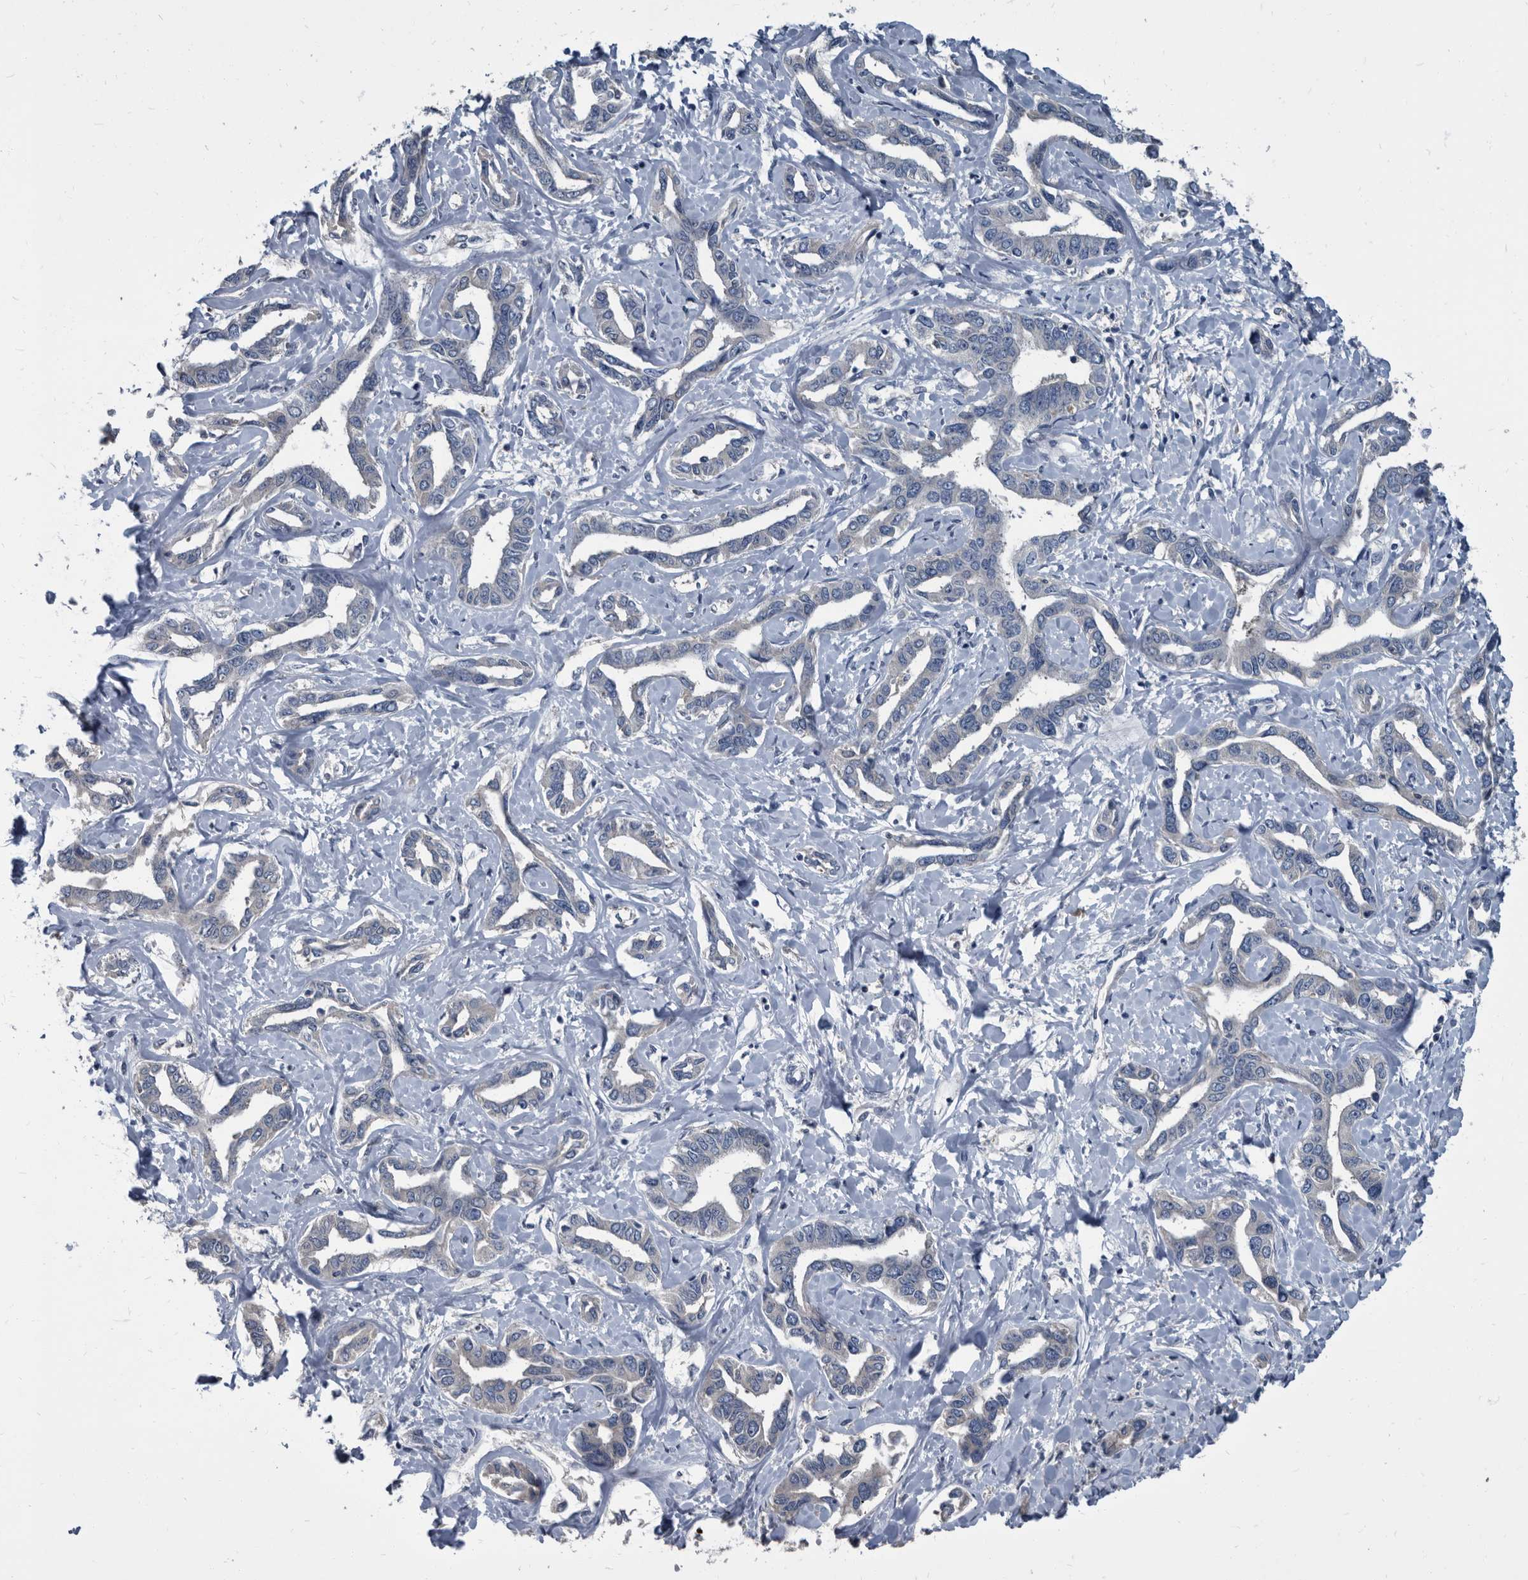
{"staining": {"intensity": "negative", "quantity": "none", "location": "none"}, "tissue": "liver cancer", "cell_type": "Tumor cells", "image_type": "cancer", "snomed": [{"axis": "morphology", "description": "Cholangiocarcinoma"}, {"axis": "topography", "description": "Liver"}], "caption": "An image of liver cancer (cholangiocarcinoma) stained for a protein displays no brown staining in tumor cells.", "gene": "CDV3", "patient": {"sex": "male", "age": 59}}